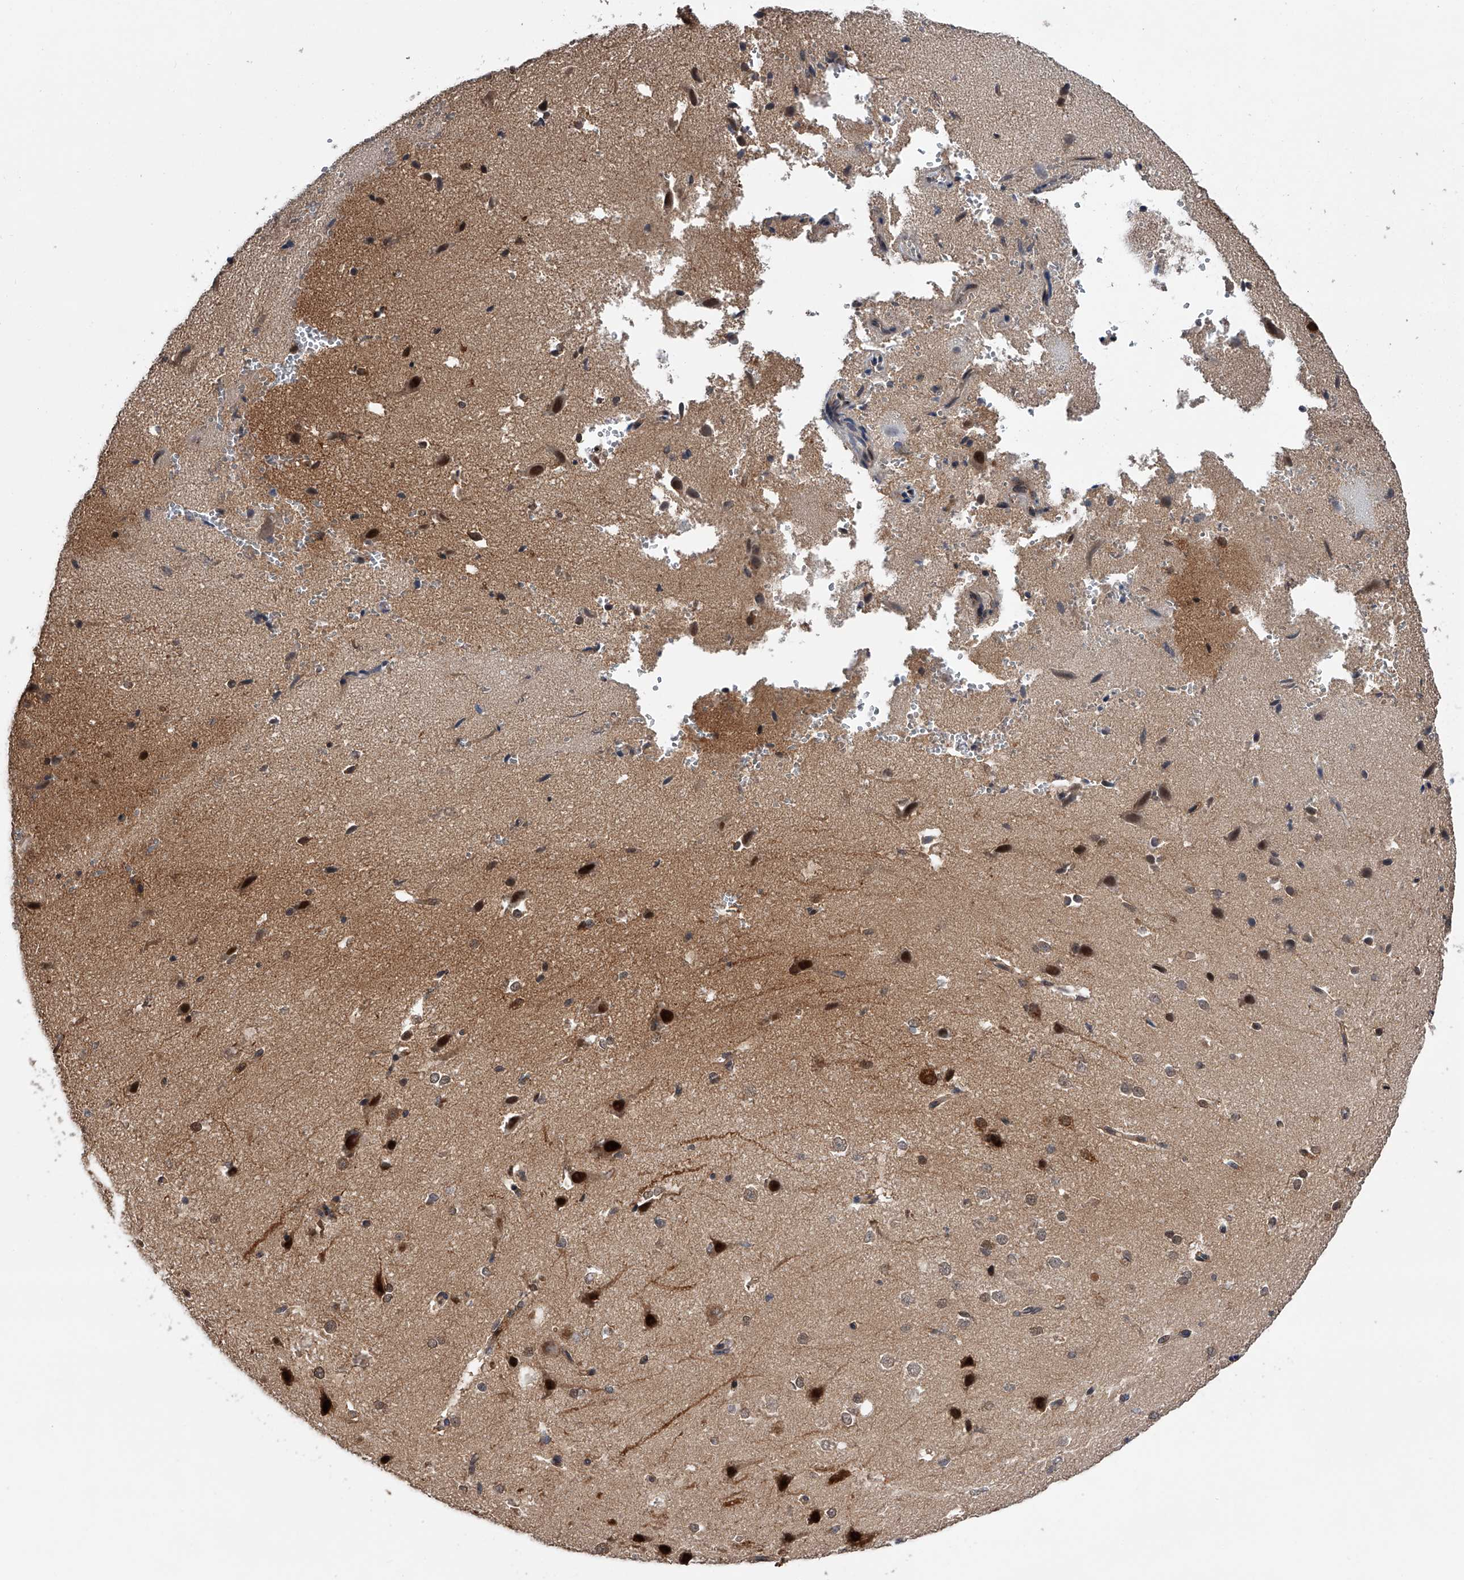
{"staining": {"intensity": "strong", "quantity": "25%-75%", "location": "cytoplasmic/membranous,nuclear"}, "tissue": "cerebral cortex", "cell_type": "Endothelial cells", "image_type": "normal", "snomed": [{"axis": "morphology", "description": "Normal tissue, NOS"}, {"axis": "morphology", "description": "Developmental malformation"}, {"axis": "topography", "description": "Cerebral cortex"}], "caption": "Unremarkable cerebral cortex displays strong cytoplasmic/membranous,nuclear staining in about 25%-75% of endothelial cells.", "gene": "RWDD2A", "patient": {"sex": "female", "age": 30}}